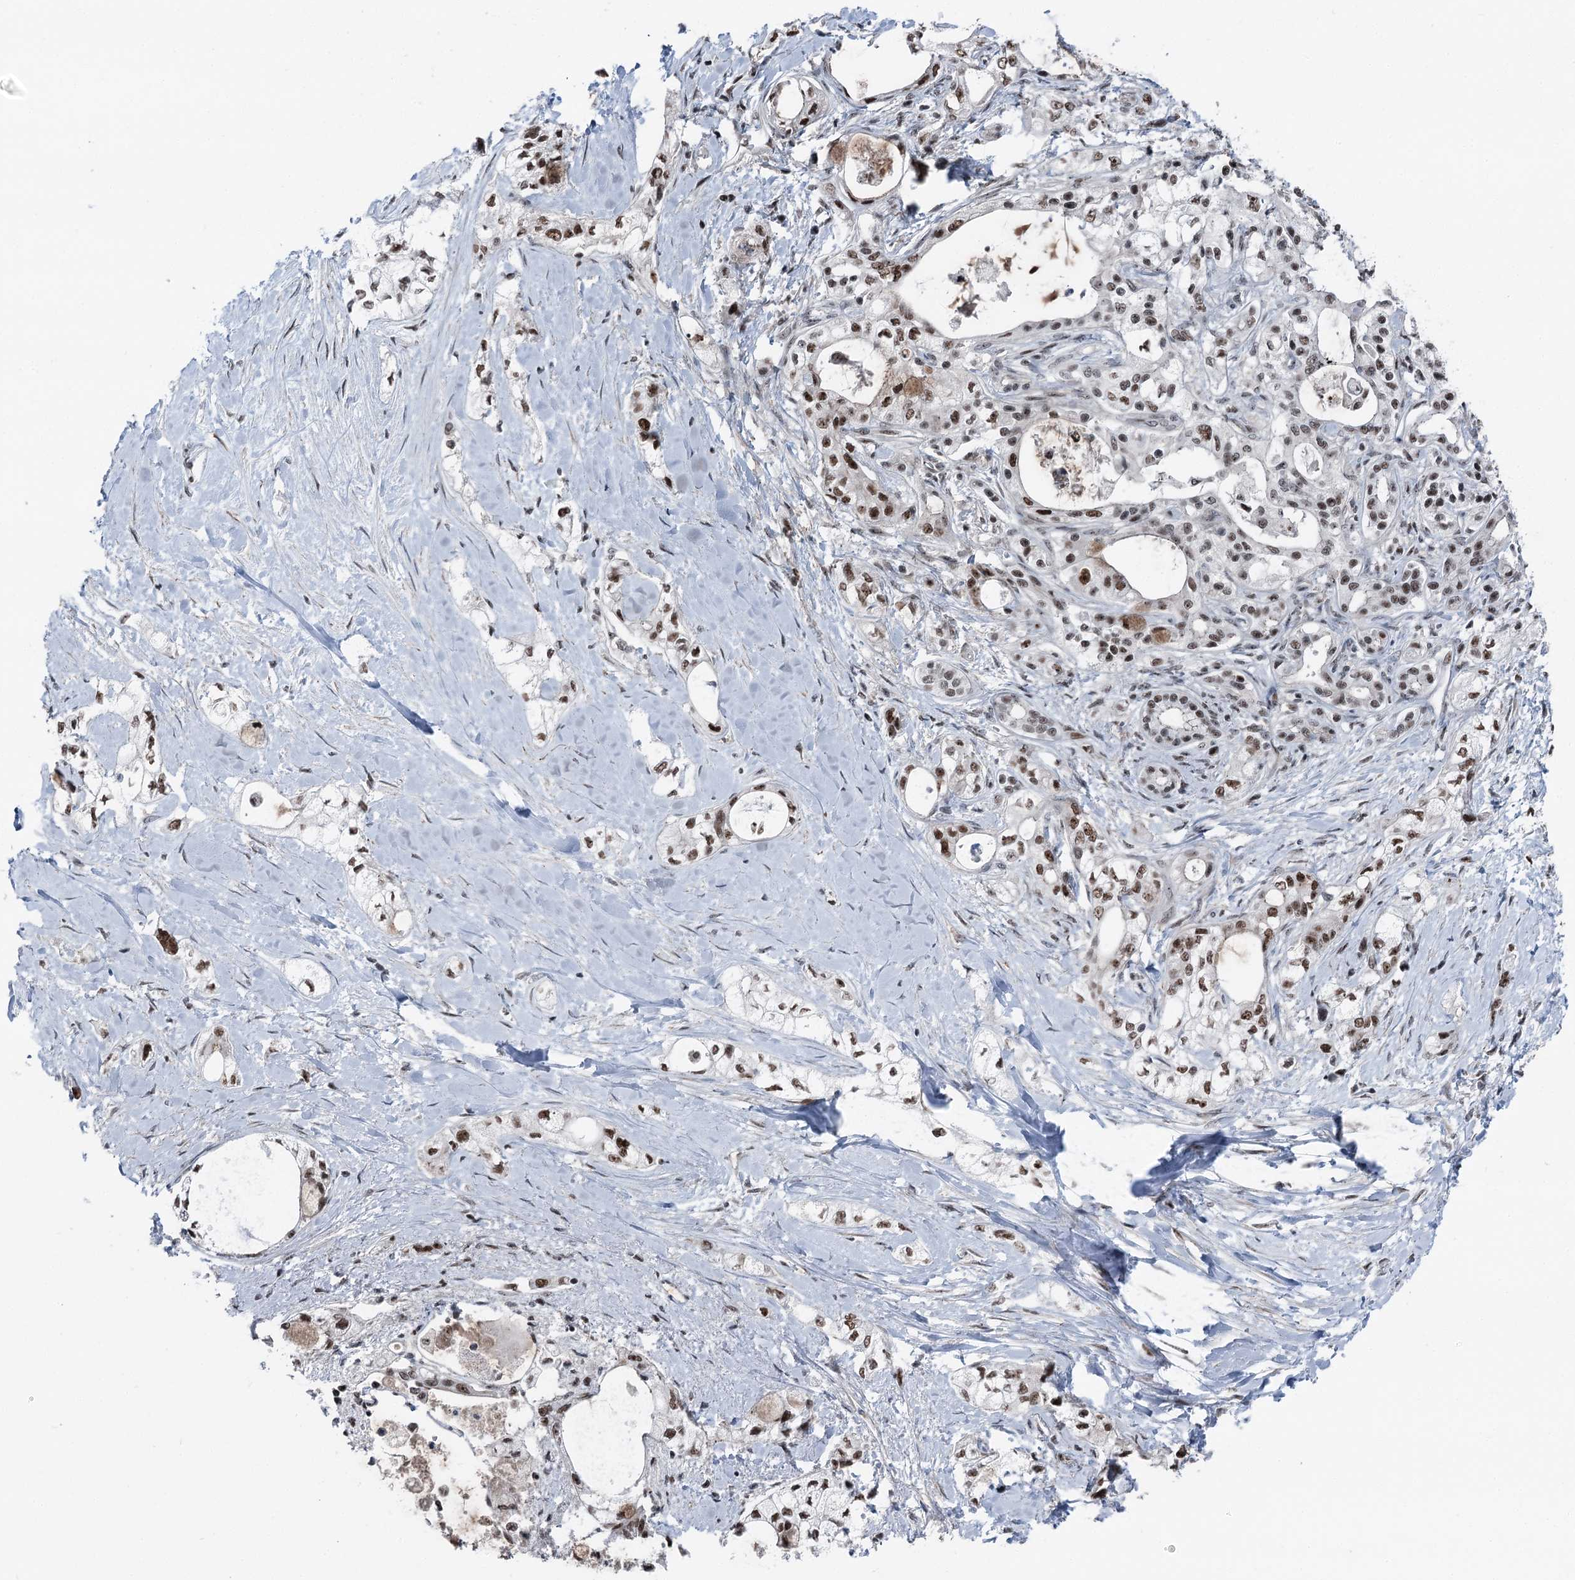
{"staining": {"intensity": "moderate", "quantity": ">75%", "location": "nuclear"}, "tissue": "pancreatic cancer", "cell_type": "Tumor cells", "image_type": "cancer", "snomed": [{"axis": "morphology", "description": "Adenocarcinoma, NOS"}, {"axis": "topography", "description": "Pancreas"}], "caption": "Immunohistochemical staining of pancreatic cancer (adenocarcinoma) reveals moderate nuclear protein positivity in about >75% of tumor cells.", "gene": "POLR2H", "patient": {"sex": "male", "age": 70}}